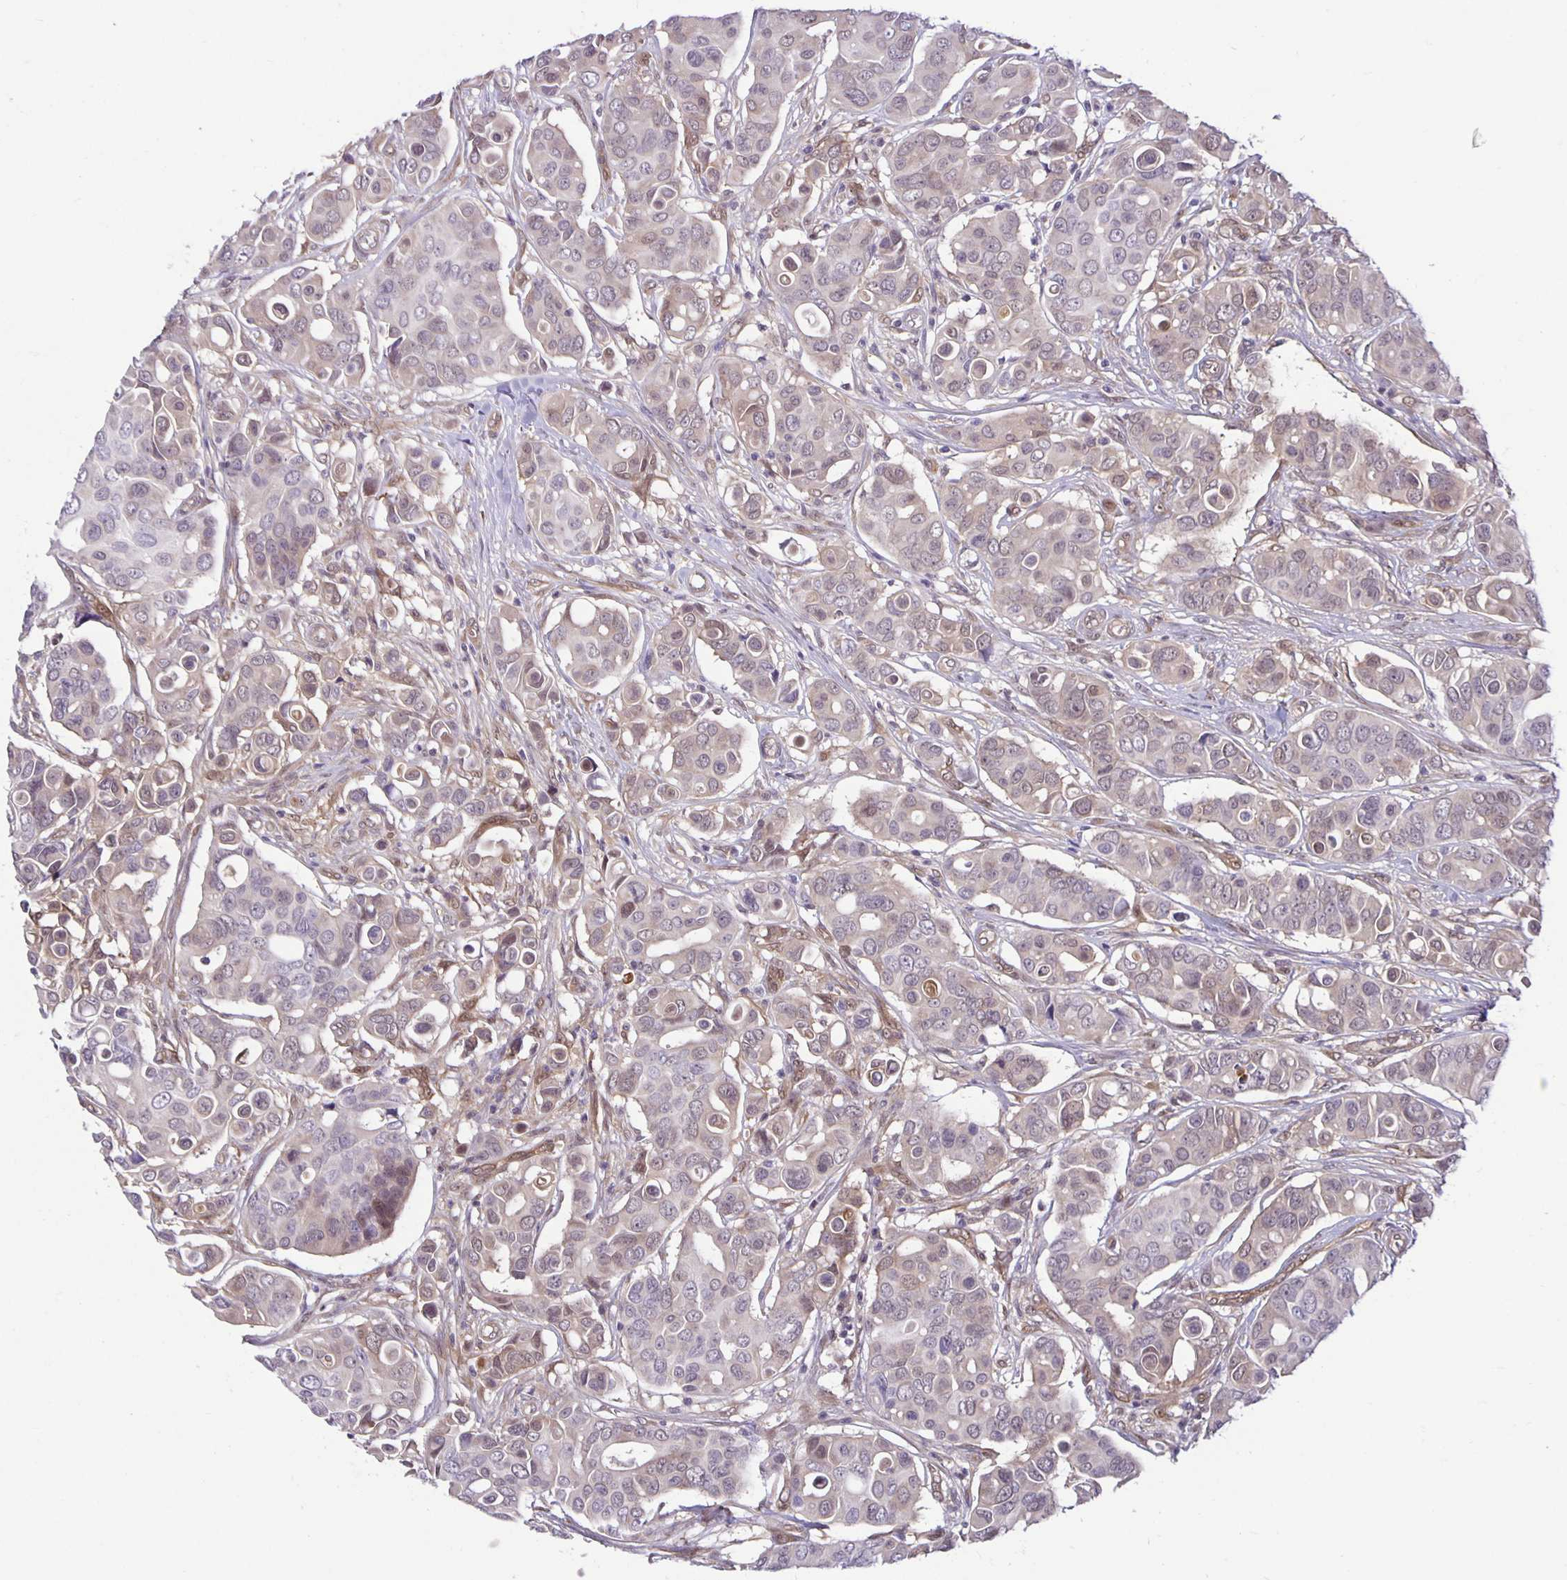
{"staining": {"intensity": "negative", "quantity": "none", "location": "none"}, "tissue": "breast cancer", "cell_type": "Tumor cells", "image_type": "cancer", "snomed": [{"axis": "morphology", "description": "Normal tissue, NOS"}, {"axis": "morphology", "description": "Duct carcinoma"}, {"axis": "topography", "description": "Skin"}, {"axis": "topography", "description": "Breast"}], "caption": "Immunohistochemical staining of infiltrating ductal carcinoma (breast) displays no significant expression in tumor cells.", "gene": "TAX1BP3", "patient": {"sex": "female", "age": 54}}